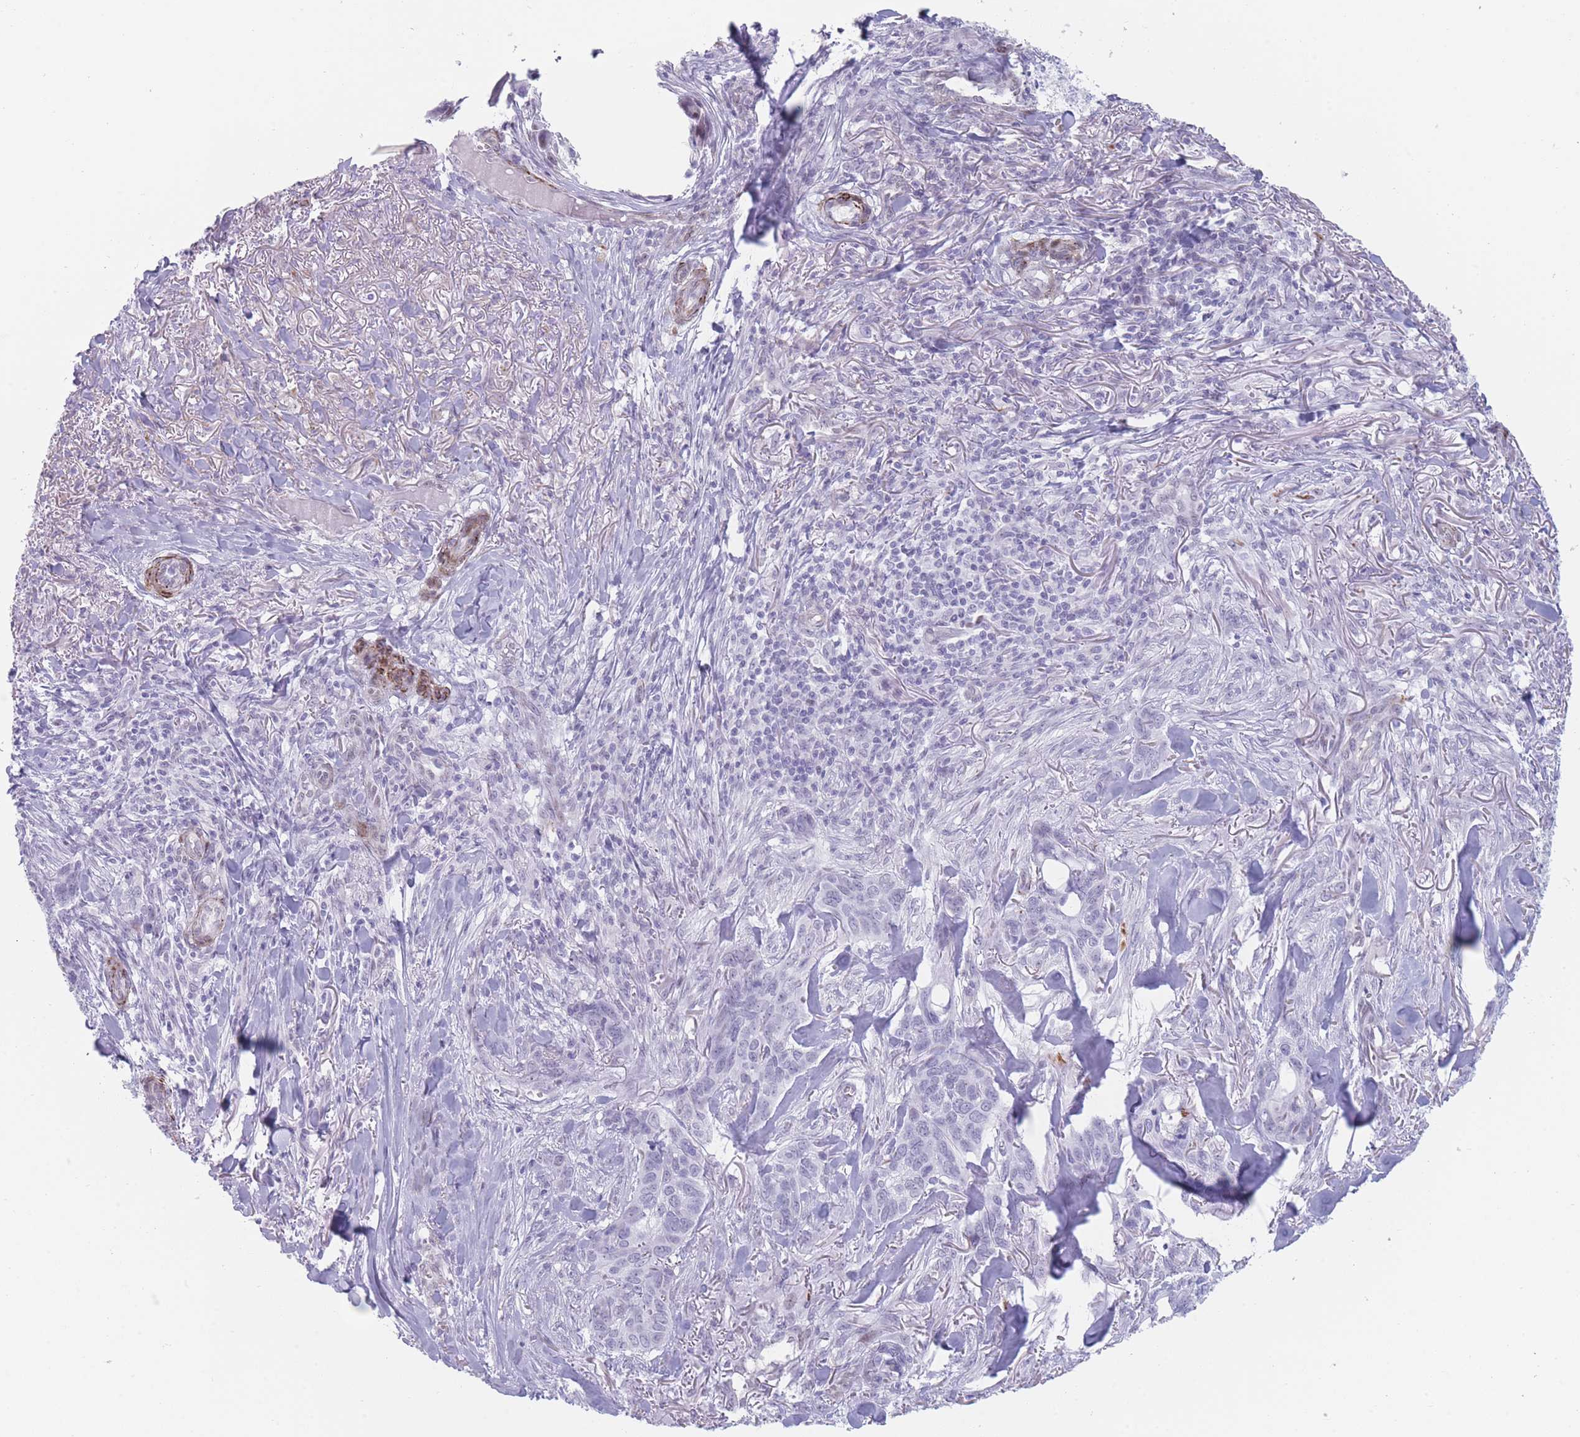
{"staining": {"intensity": "negative", "quantity": "none", "location": "none"}, "tissue": "skin cancer", "cell_type": "Tumor cells", "image_type": "cancer", "snomed": [{"axis": "morphology", "description": "Basal cell carcinoma"}, {"axis": "topography", "description": "Skin"}], "caption": "Image shows no protein expression in tumor cells of skin cancer tissue. (DAB (3,3'-diaminobenzidine) IHC, high magnification).", "gene": "IFNA6", "patient": {"sex": "male", "age": 86}}